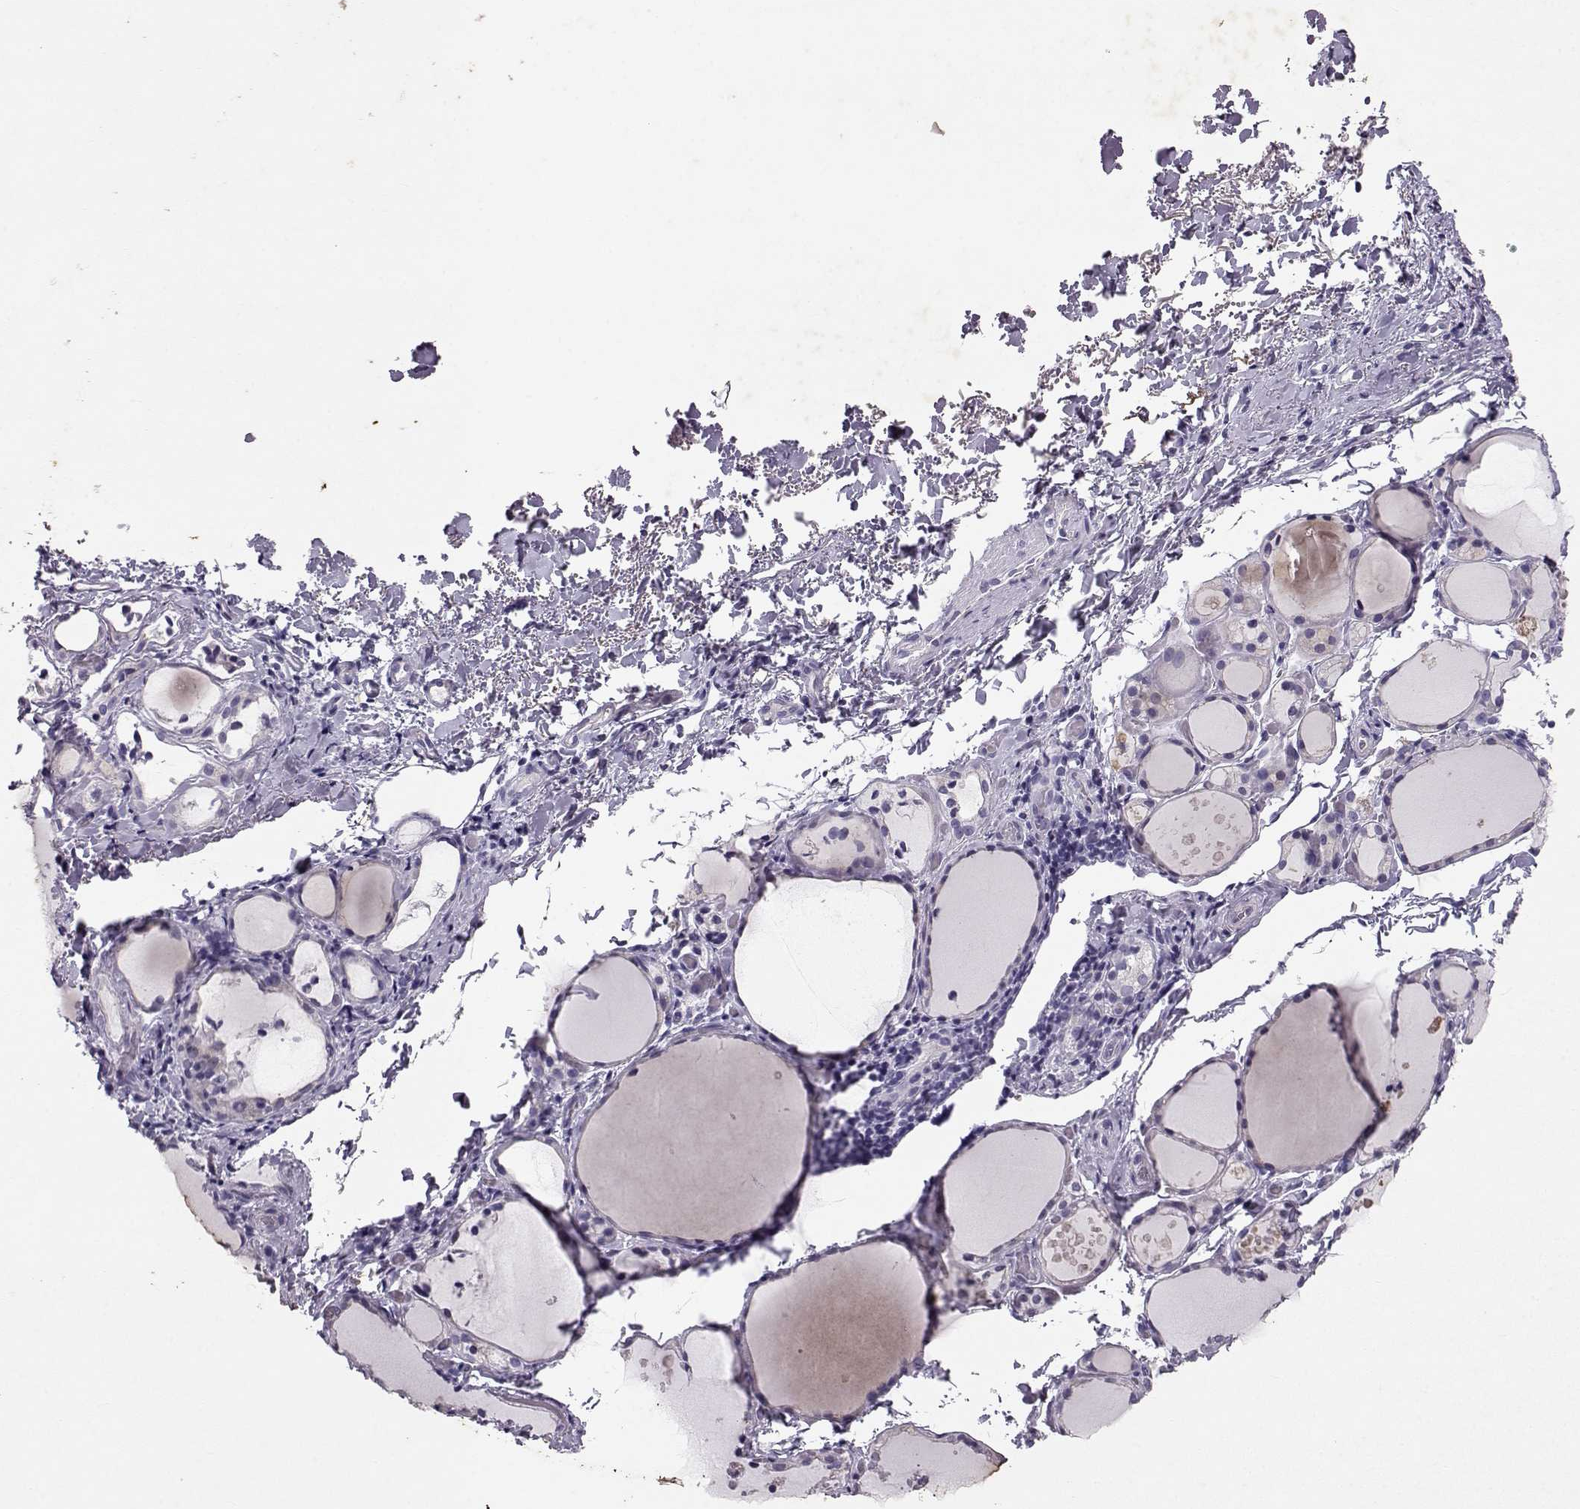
{"staining": {"intensity": "negative", "quantity": "none", "location": "none"}, "tissue": "thyroid gland", "cell_type": "Glandular cells", "image_type": "normal", "snomed": [{"axis": "morphology", "description": "Normal tissue, NOS"}, {"axis": "topography", "description": "Thyroid gland"}], "caption": "A micrograph of thyroid gland stained for a protein demonstrates no brown staining in glandular cells. (Brightfield microscopy of DAB immunohistochemistry (IHC) at high magnification).", "gene": "RD3", "patient": {"sex": "male", "age": 68}}